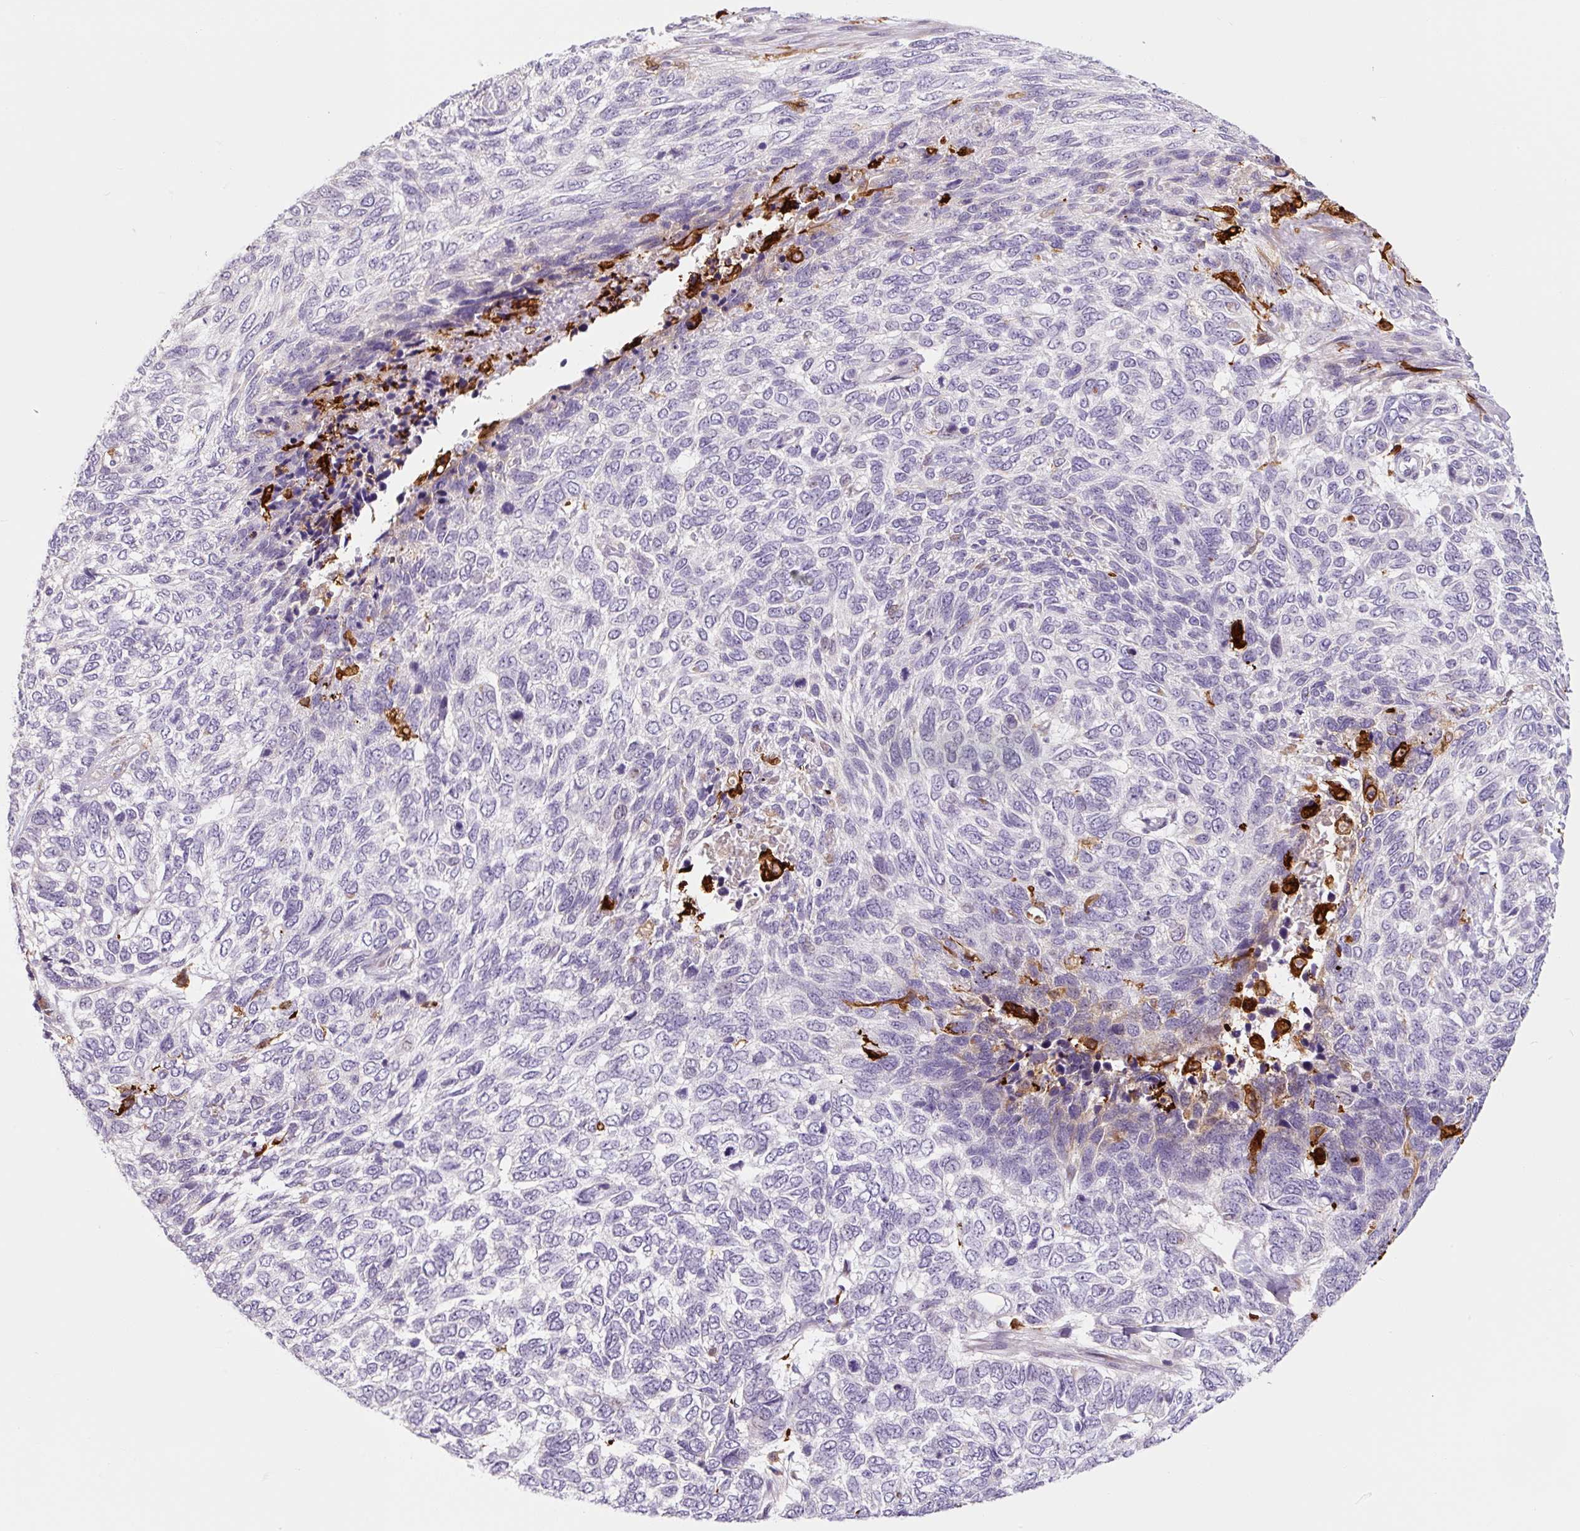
{"staining": {"intensity": "negative", "quantity": "none", "location": "none"}, "tissue": "skin cancer", "cell_type": "Tumor cells", "image_type": "cancer", "snomed": [{"axis": "morphology", "description": "Basal cell carcinoma"}, {"axis": "topography", "description": "Skin"}], "caption": "Tumor cells are negative for protein expression in human skin basal cell carcinoma.", "gene": "FUT10", "patient": {"sex": "female", "age": 65}}